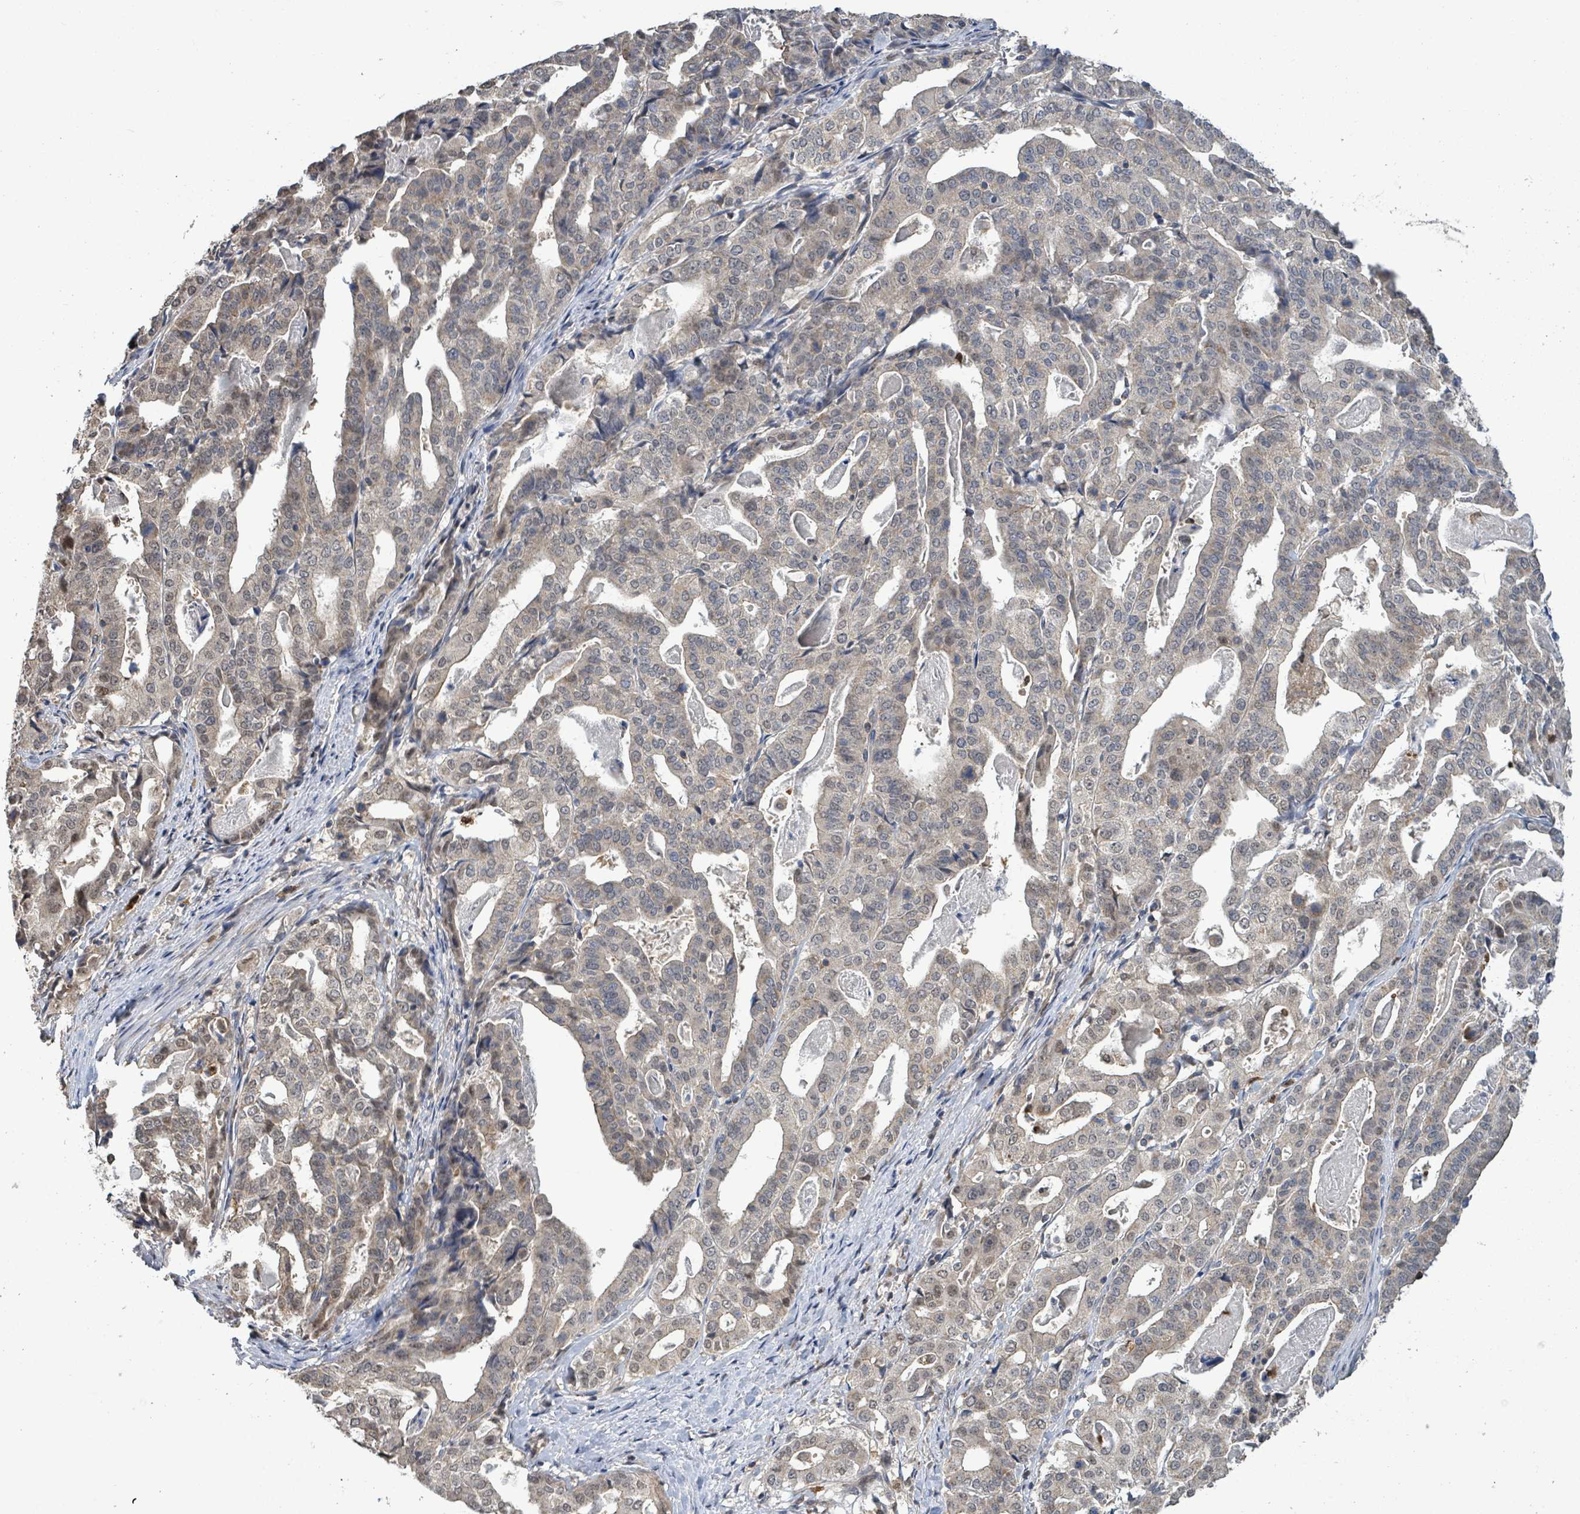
{"staining": {"intensity": "negative", "quantity": "none", "location": "none"}, "tissue": "stomach cancer", "cell_type": "Tumor cells", "image_type": "cancer", "snomed": [{"axis": "morphology", "description": "Adenocarcinoma, NOS"}, {"axis": "topography", "description": "Stomach"}], "caption": "Immunohistochemistry image of neoplastic tissue: human stomach cancer stained with DAB (3,3'-diaminobenzidine) demonstrates no significant protein positivity in tumor cells.", "gene": "COQ6", "patient": {"sex": "male", "age": 48}}